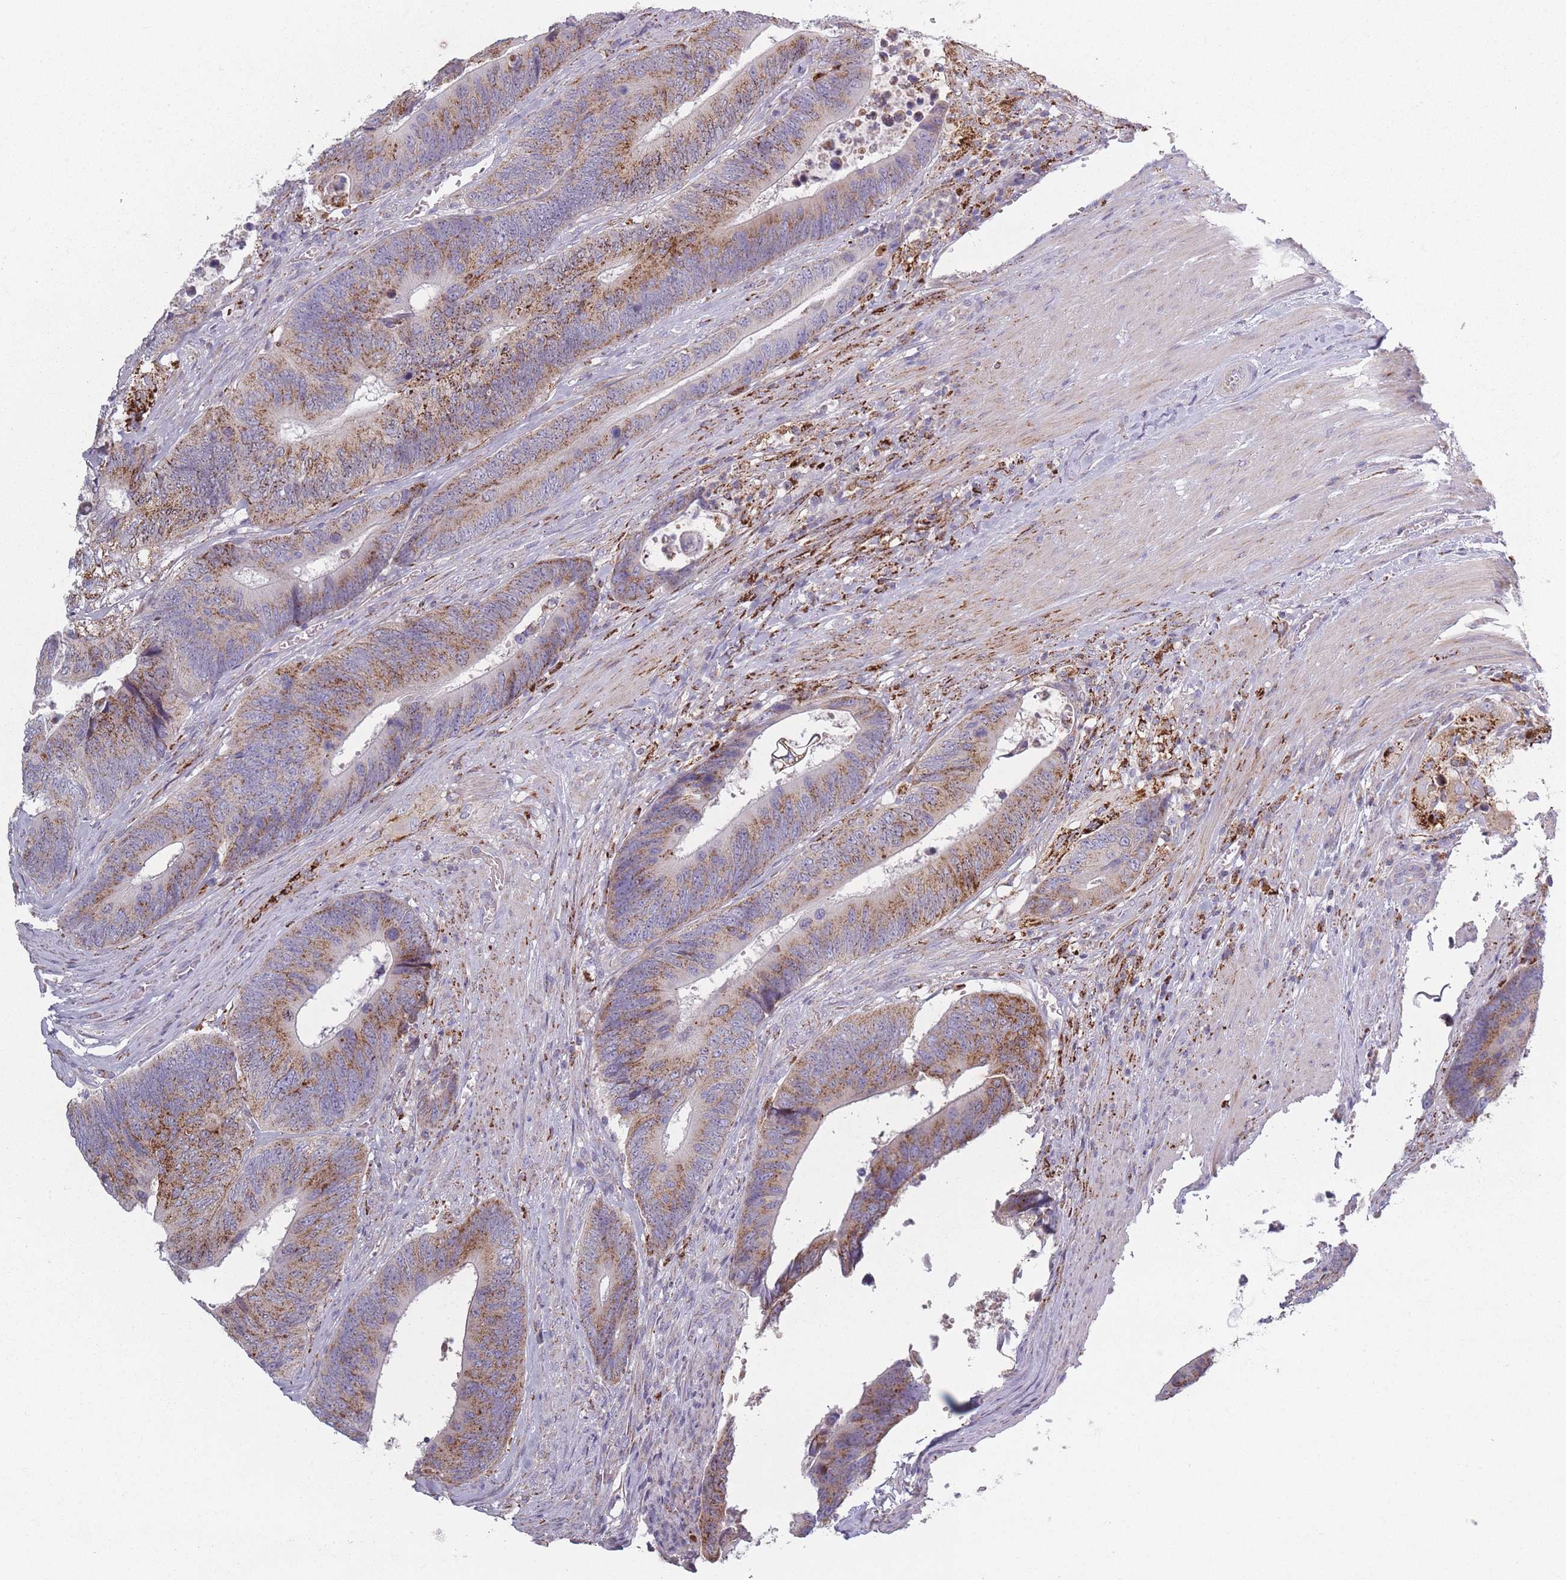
{"staining": {"intensity": "moderate", "quantity": ">75%", "location": "cytoplasmic/membranous"}, "tissue": "colorectal cancer", "cell_type": "Tumor cells", "image_type": "cancer", "snomed": [{"axis": "morphology", "description": "Adenocarcinoma, NOS"}, {"axis": "topography", "description": "Colon"}], "caption": "Protein positivity by immunohistochemistry exhibits moderate cytoplasmic/membranous positivity in approximately >75% of tumor cells in colorectal cancer.", "gene": "PEX11B", "patient": {"sex": "male", "age": 87}}